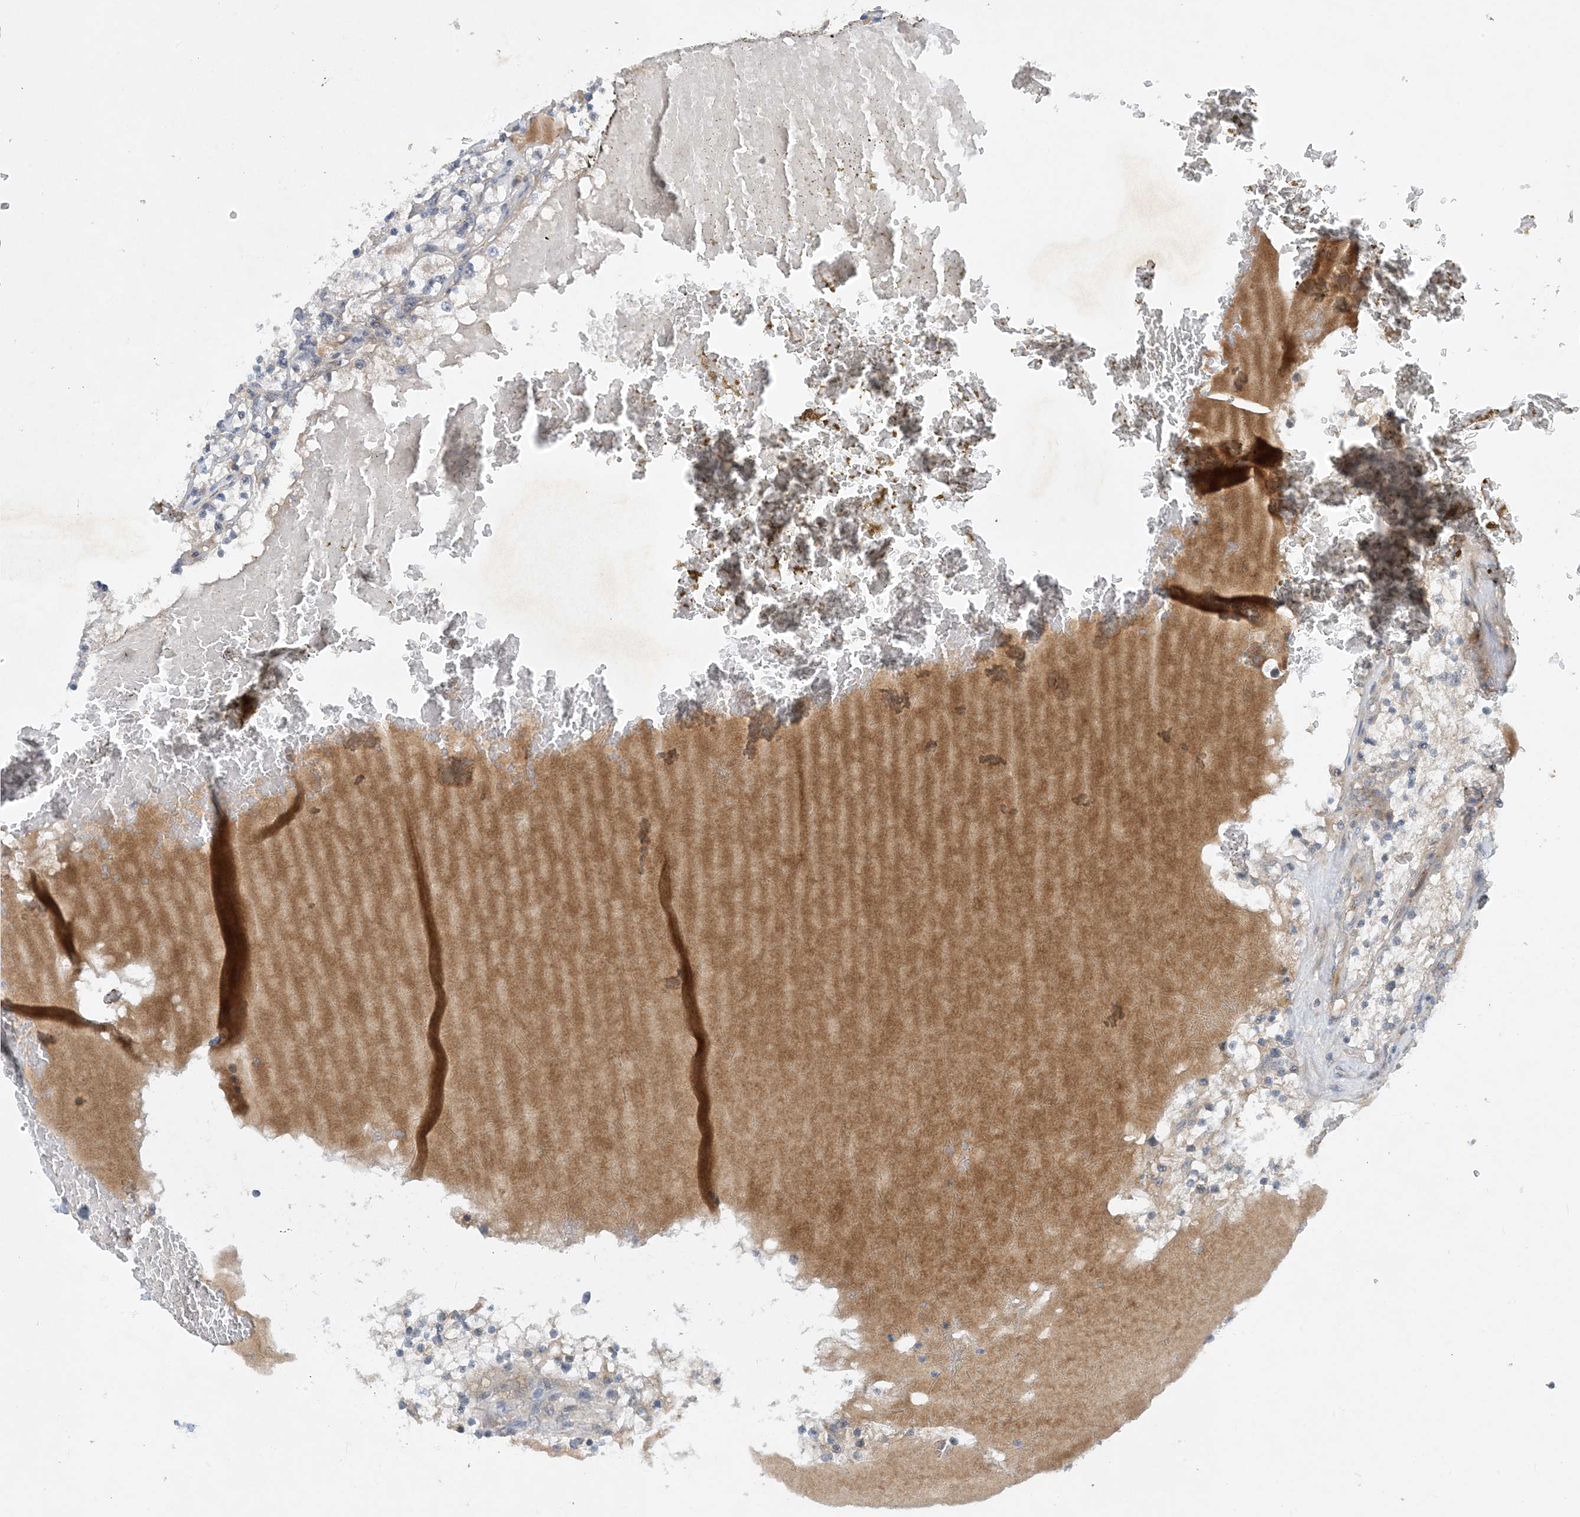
{"staining": {"intensity": "weak", "quantity": "<25%", "location": "cytoplasmic/membranous"}, "tissue": "renal cancer", "cell_type": "Tumor cells", "image_type": "cancer", "snomed": [{"axis": "morphology", "description": "Normal tissue, NOS"}, {"axis": "morphology", "description": "Adenocarcinoma, NOS"}, {"axis": "topography", "description": "Kidney"}], "caption": "Immunohistochemical staining of human adenocarcinoma (renal) shows no significant positivity in tumor cells.", "gene": "TINAG", "patient": {"sex": "male", "age": 68}}